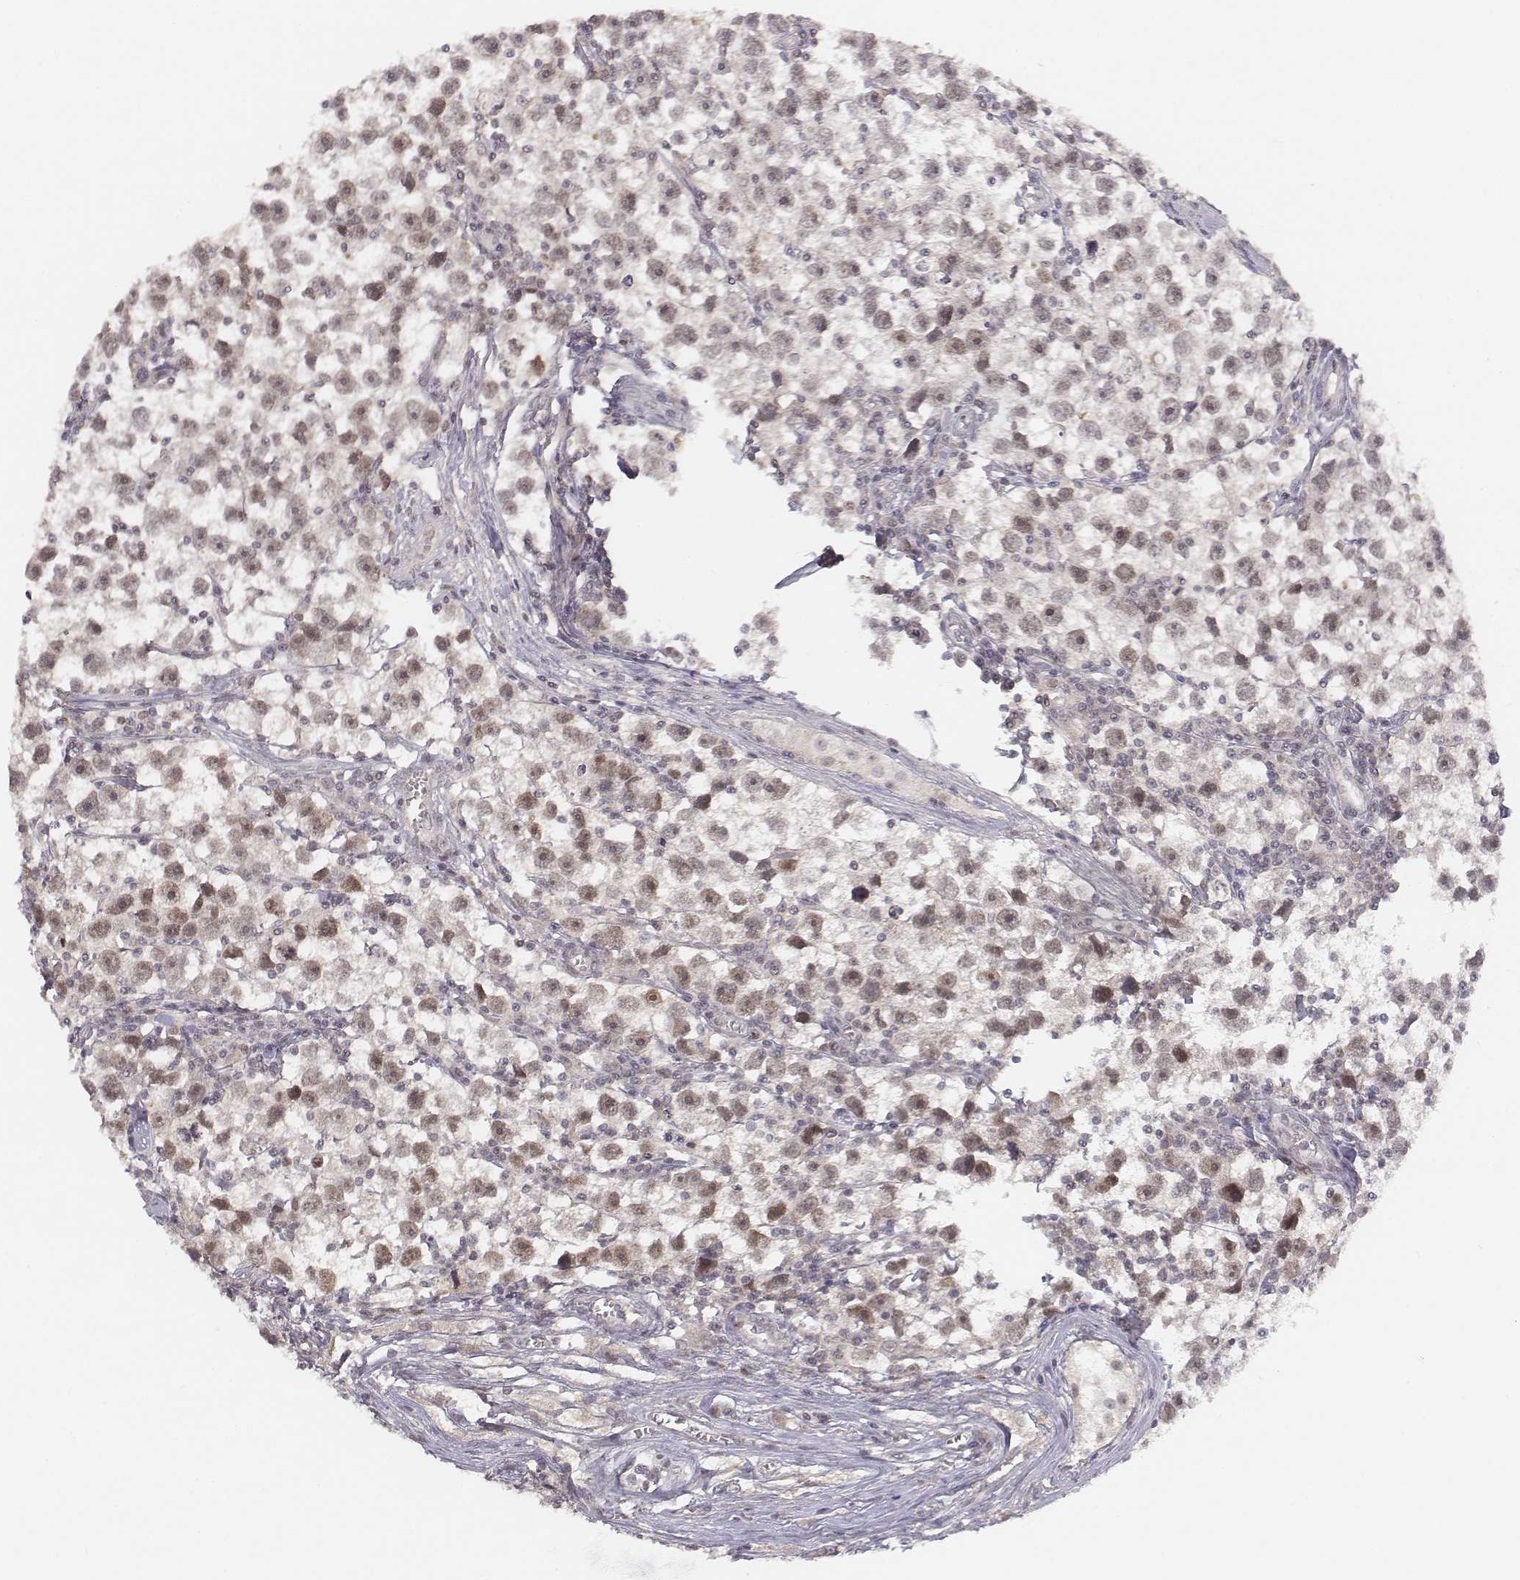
{"staining": {"intensity": "weak", "quantity": "<25%", "location": "nuclear"}, "tissue": "testis cancer", "cell_type": "Tumor cells", "image_type": "cancer", "snomed": [{"axis": "morphology", "description": "Seminoma, NOS"}, {"axis": "topography", "description": "Testis"}], "caption": "The histopathology image reveals no staining of tumor cells in testis cancer (seminoma). The staining was performed using DAB to visualize the protein expression in brown, while the nuclei were stained in blue with hematoxylin (Magnification: 20x).", "gene": "FANCD2", "patient": {"sex": "male", "age": 30}}